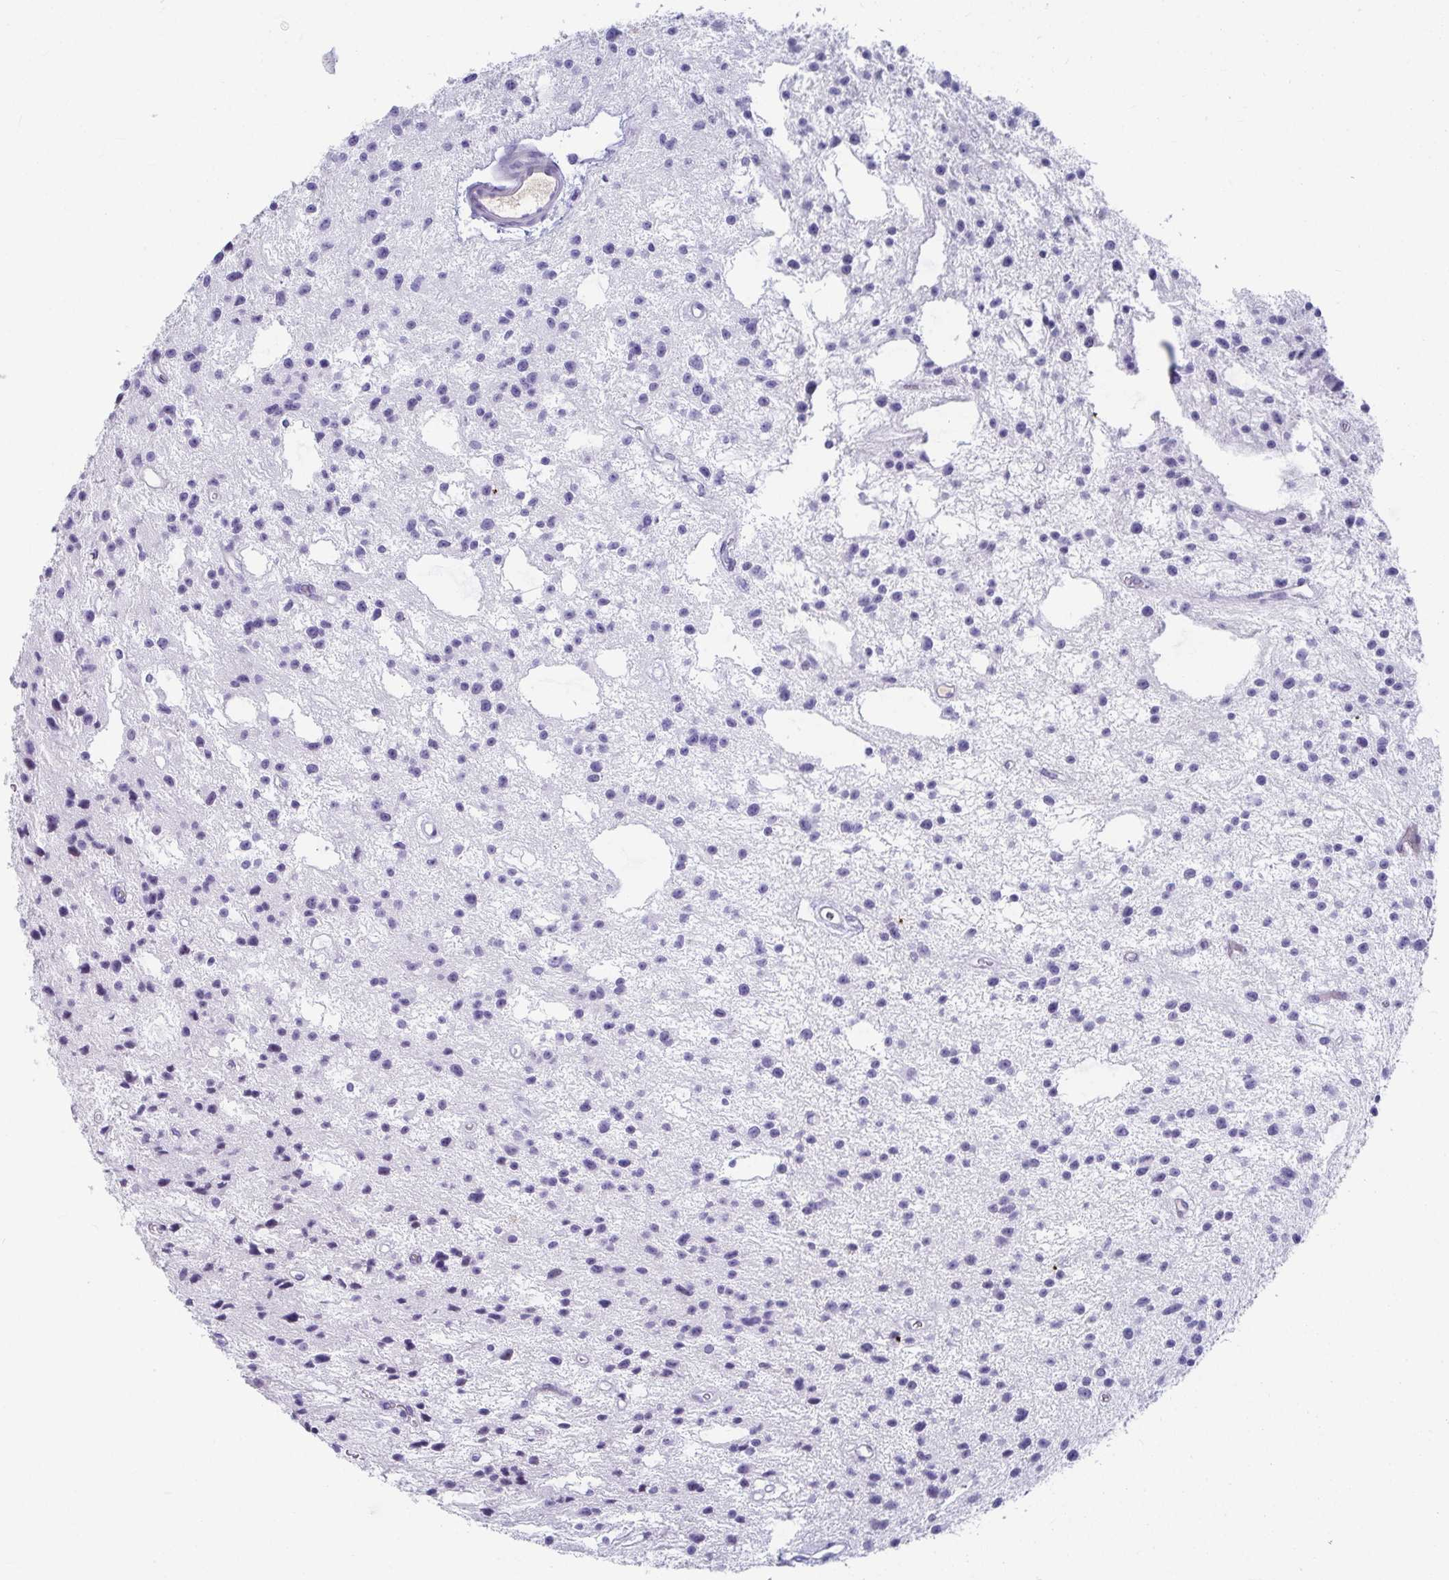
{"staining": {"intensity": "negative", "quantity": "none", "location": "none"}, "tissue": "glioma", "cell_type": "Tumor cells", "image_type": "cancer", "snomed": [{"axis": "morphology", "description": "Glioma, malignant, Low grade"}, {"axis": "topography", "description": "Brain"}], "caption": "There is no significant positivity in tumor cells of malignant low-grade glioma.", "gene": "NPY", "patient": {"sex": "male", "age": 43}}